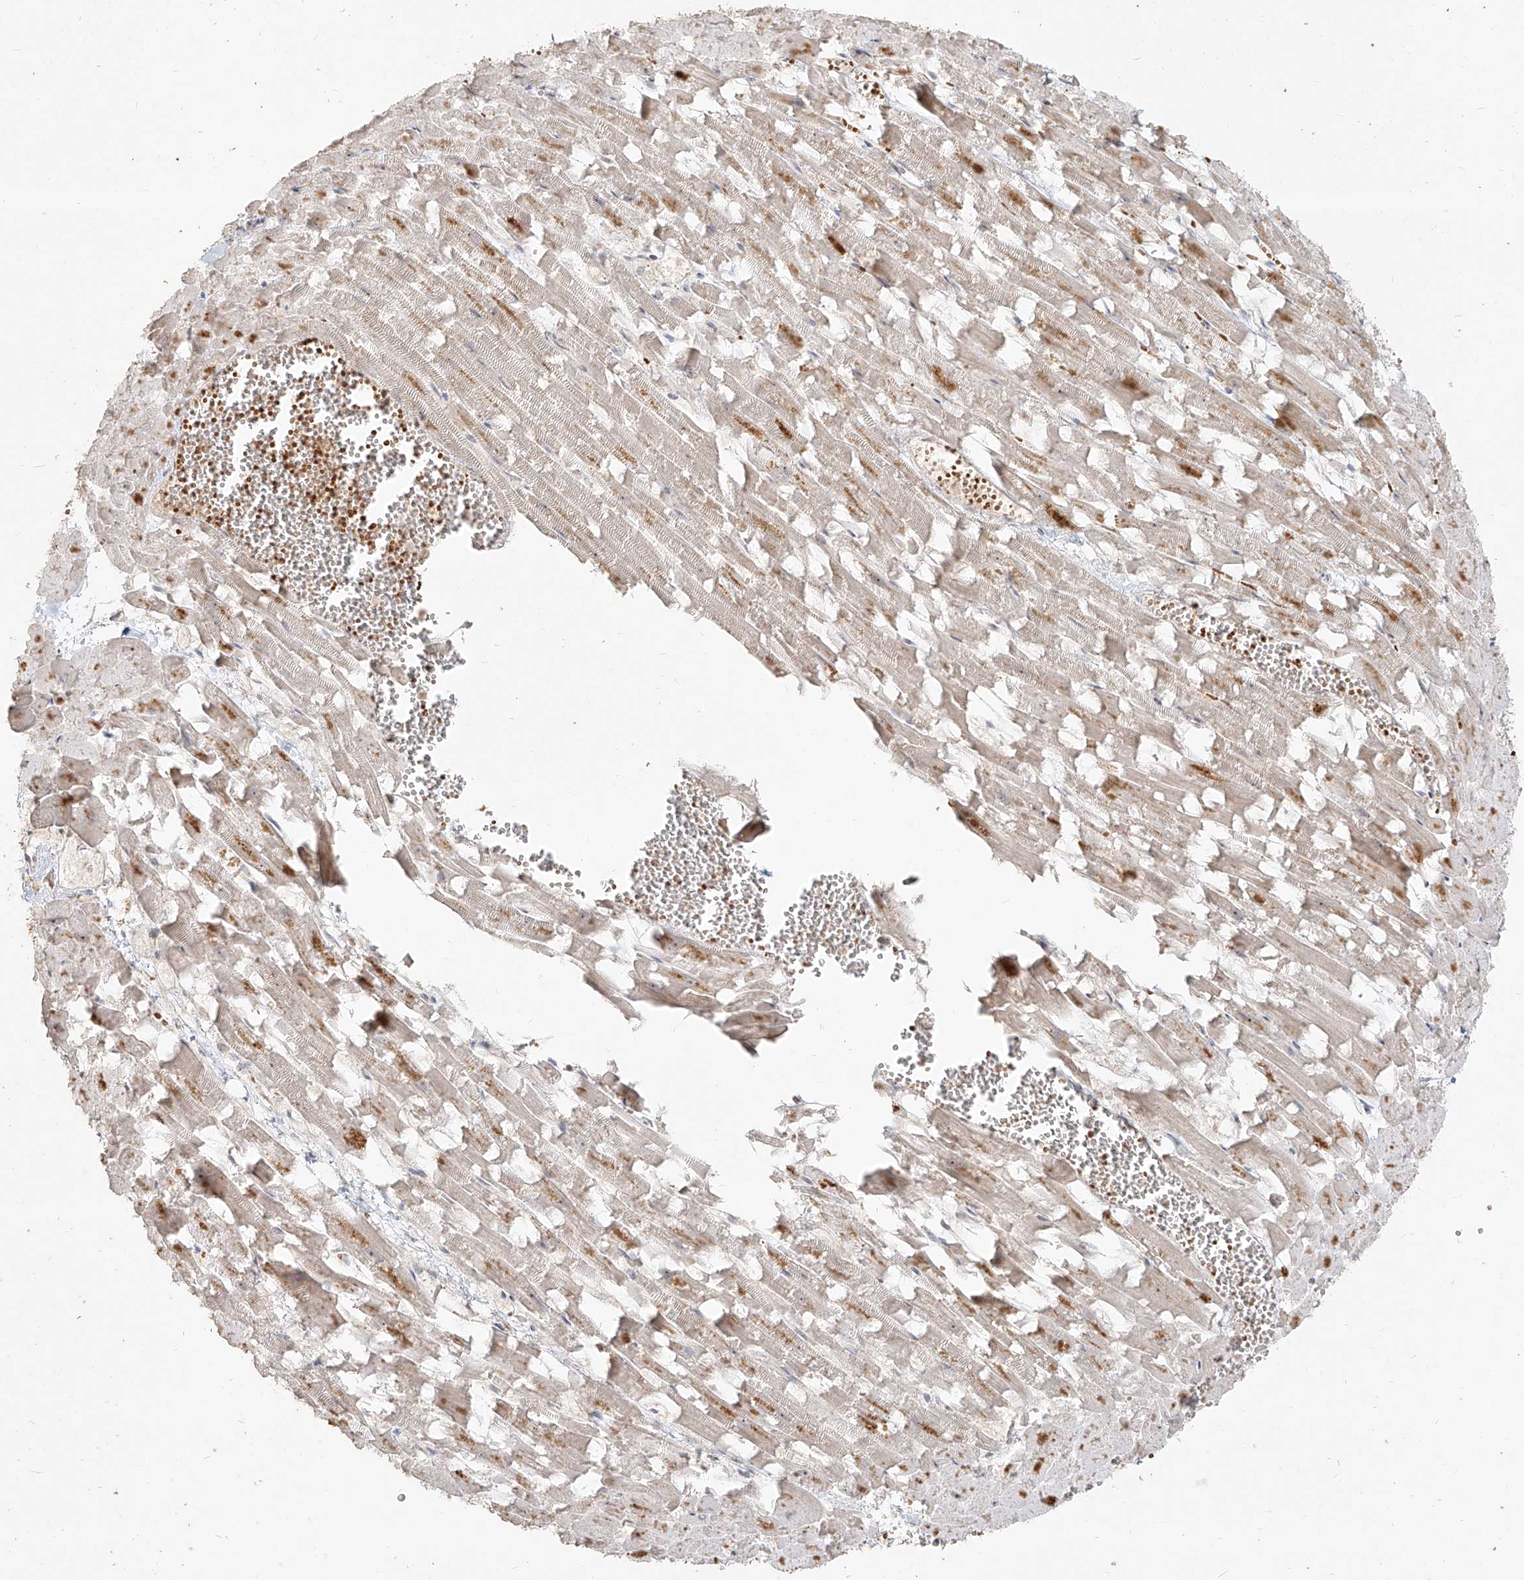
{"staining": {"intensity": "moderate", "quantity": "<25%", "location": "cytoplasmic/membranous,nuclear"}, "tissue": "heart muscle", "cell_type": "Cardiomyocytes", "image_type": "normal", "snomed": [{"axis": "morphology", "description": "Normal tissue, NOS"}, {"axis": "topography", "description": "Heart"}], "caption": "The immunohistochemical stain labels moderate cytoplasmic/membranous,nuclear staining in cardiomyocytes of normal heart muscle.", "gene": "BYSL", "patient": {"sex": "female", "age": 64}}